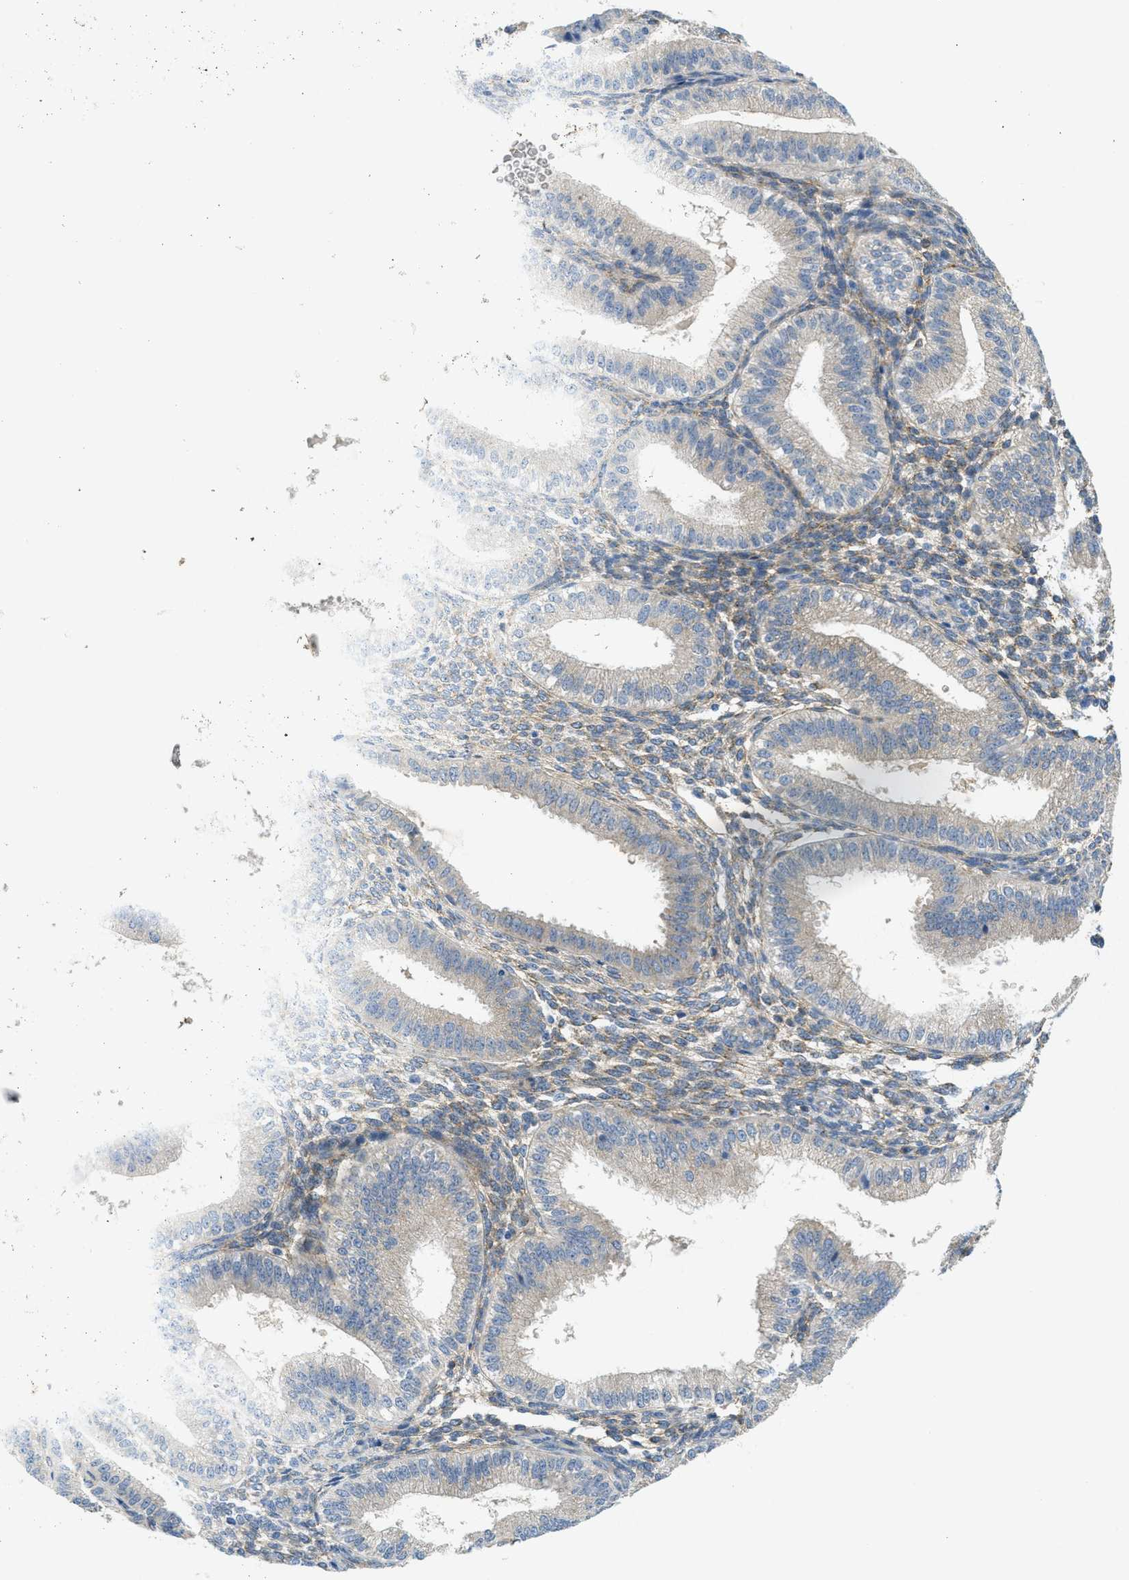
{"staining": {"intensity": "weak", "quantity": "<25%", "location": "cytoplasmic/membranous"}, "tissue": "endometrium", "cell_type": "Cells in endometrial stroma", "image_type": "normal", "snomed": [{"axis": "morphology", "description": "Normal tissue, NOS"}, {"axis": "topography", "description": "Endometrium"}], "caption": "Endometrium stained for a protein using immunohistochemistry (IHC) demonstrates no staining cells in endometrial stroma.", "gene": "ZFYVE9", "patient": {"sex": "female", "age": 39}}